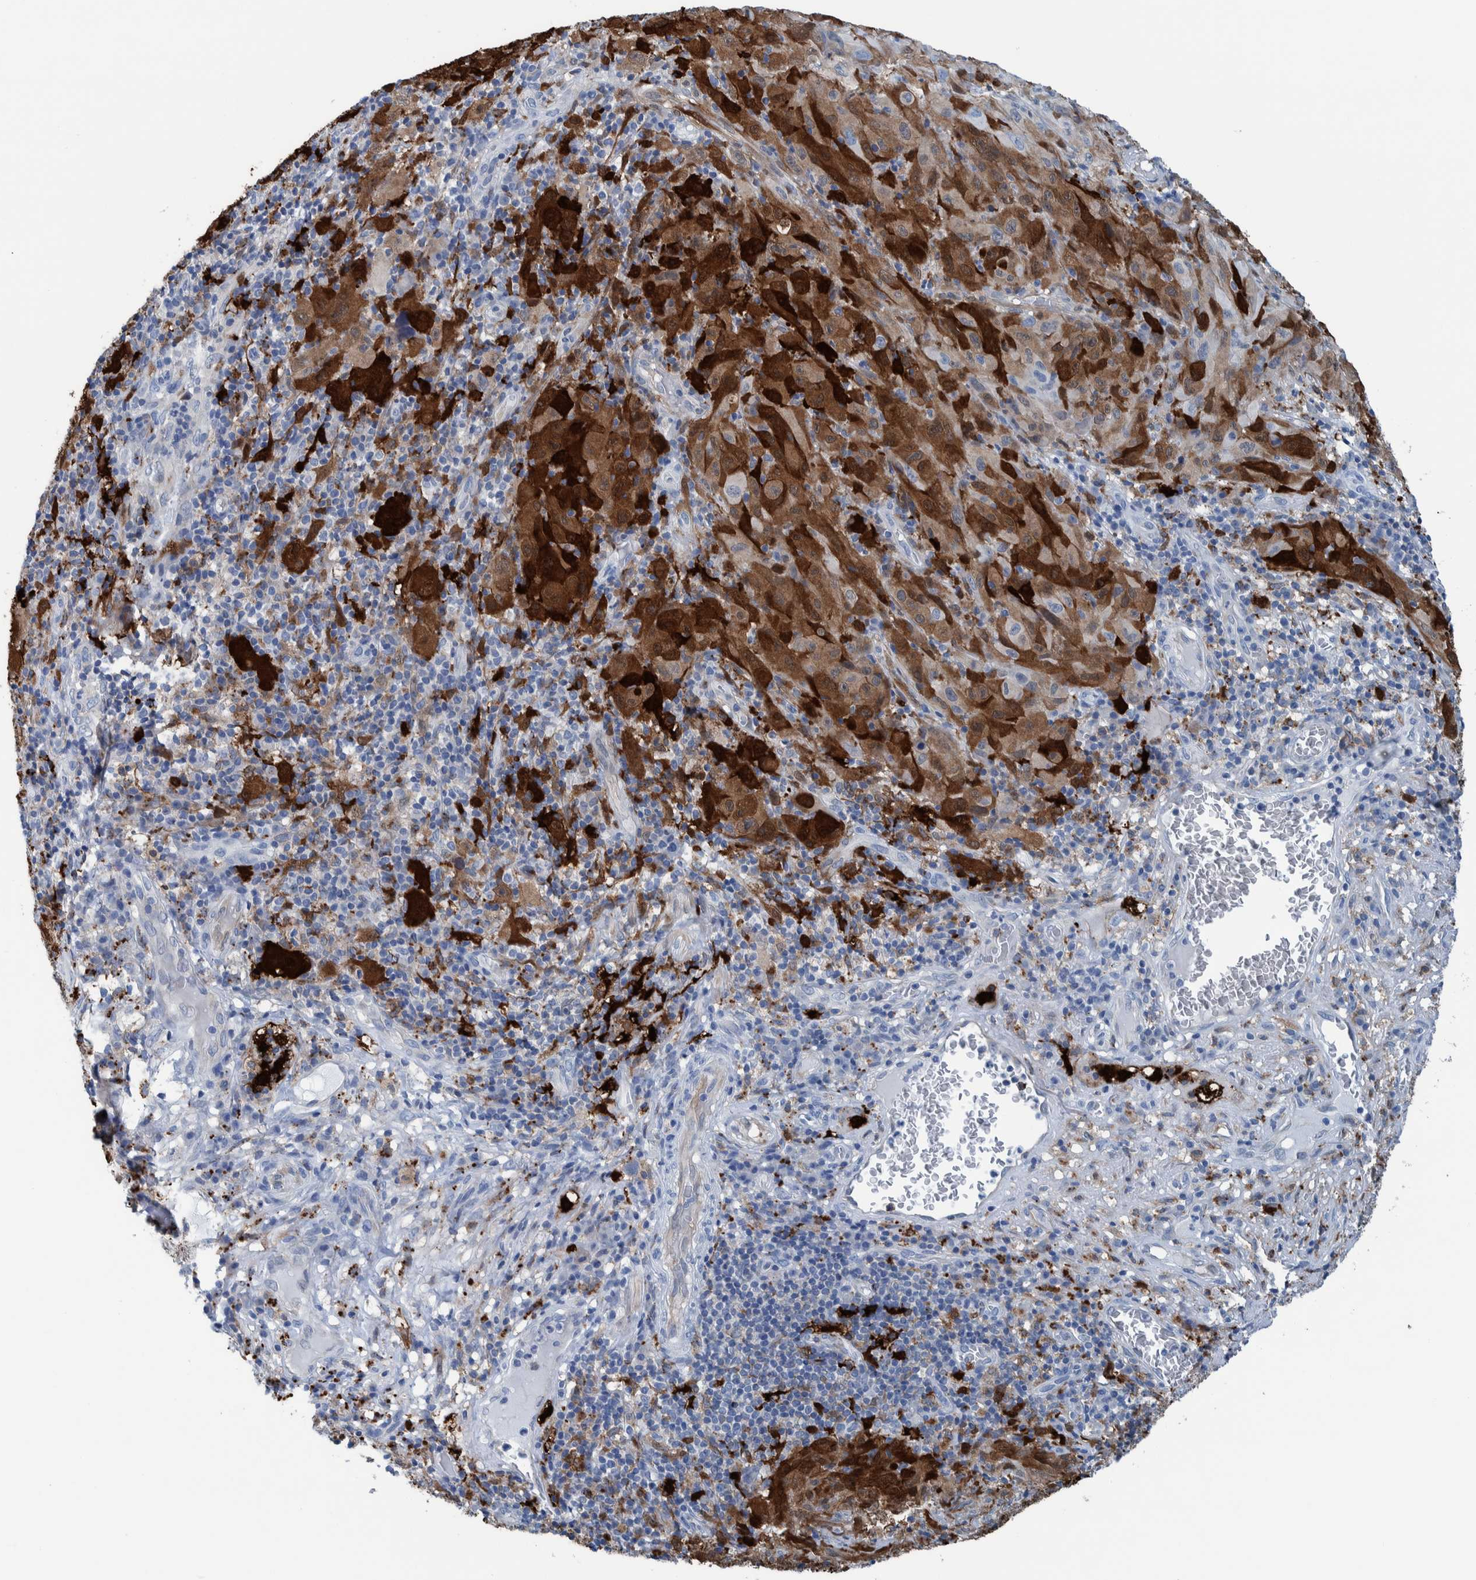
{"staining": {"intensity": "moderate", "quantity": "25%-75%", "location": "cytoplasmic/membranous"}, "tissue": "melanoma", "cell_type": "Tumor cells", "image_type": "cancer", "snomed": [{"axis": "morphology", "description": "Malignant melanoma, NOS"}, {"axis": "topography", "description": "Skin of head"}], "caption": "Immunohistochemical staining of malignant melanoma displays moderate cytoplasmic/membranous protein expression in approximately 25%-75% of tumor cells. (Brightfield microscopy of DAB IHC at high magnification).", "gene": "IDO1", "patient": {"sex": "male", "age": 96}}